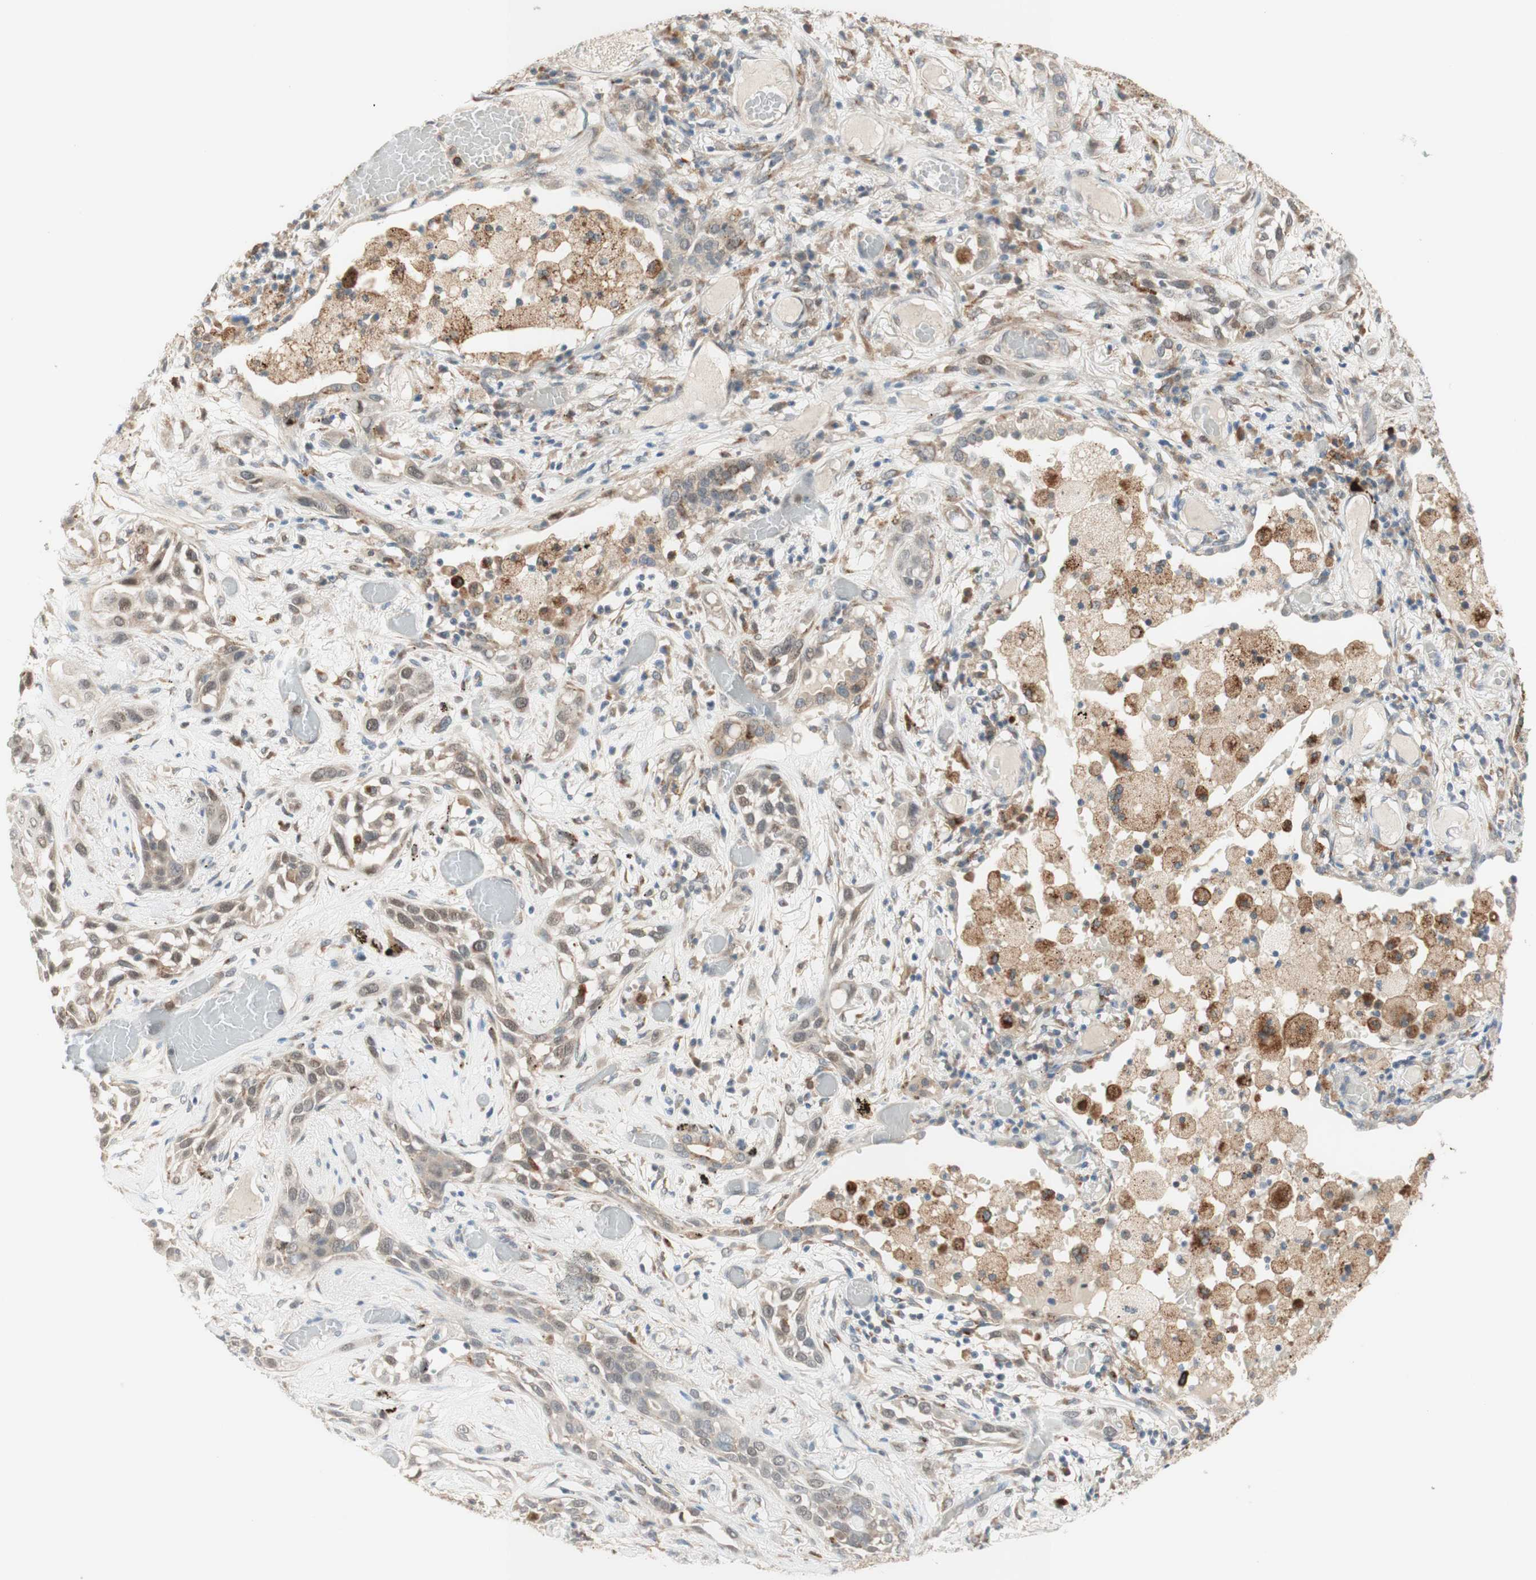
{"staining": {"intensity": "weak", "quantity": "25%-75%", "location": "cytoplasmic/membranous"}, "tissue": "lung cancer", "cell_type": "Tumor cells", "image_type": "cancer", "snomed": [{"axis": "morphology", "description": "Squamous cell carcinoma, NOS"}, {"axis": "topography", "description": "Lung"}], "caption": "Brown immunohistochemical staining in squamous cell carcinoma (lung) demonstrates weak cytoplasmic/membranous staining in approximately 25%-75% of tumor cells. The staining was performed using DAB (3,3'-diaminobenzidine), with brown indicating positive protein expression. Nuclei are stained blue with hematoxylin.", "gene": "GAPT", "patient": {"sex": "male", "age": 71}}